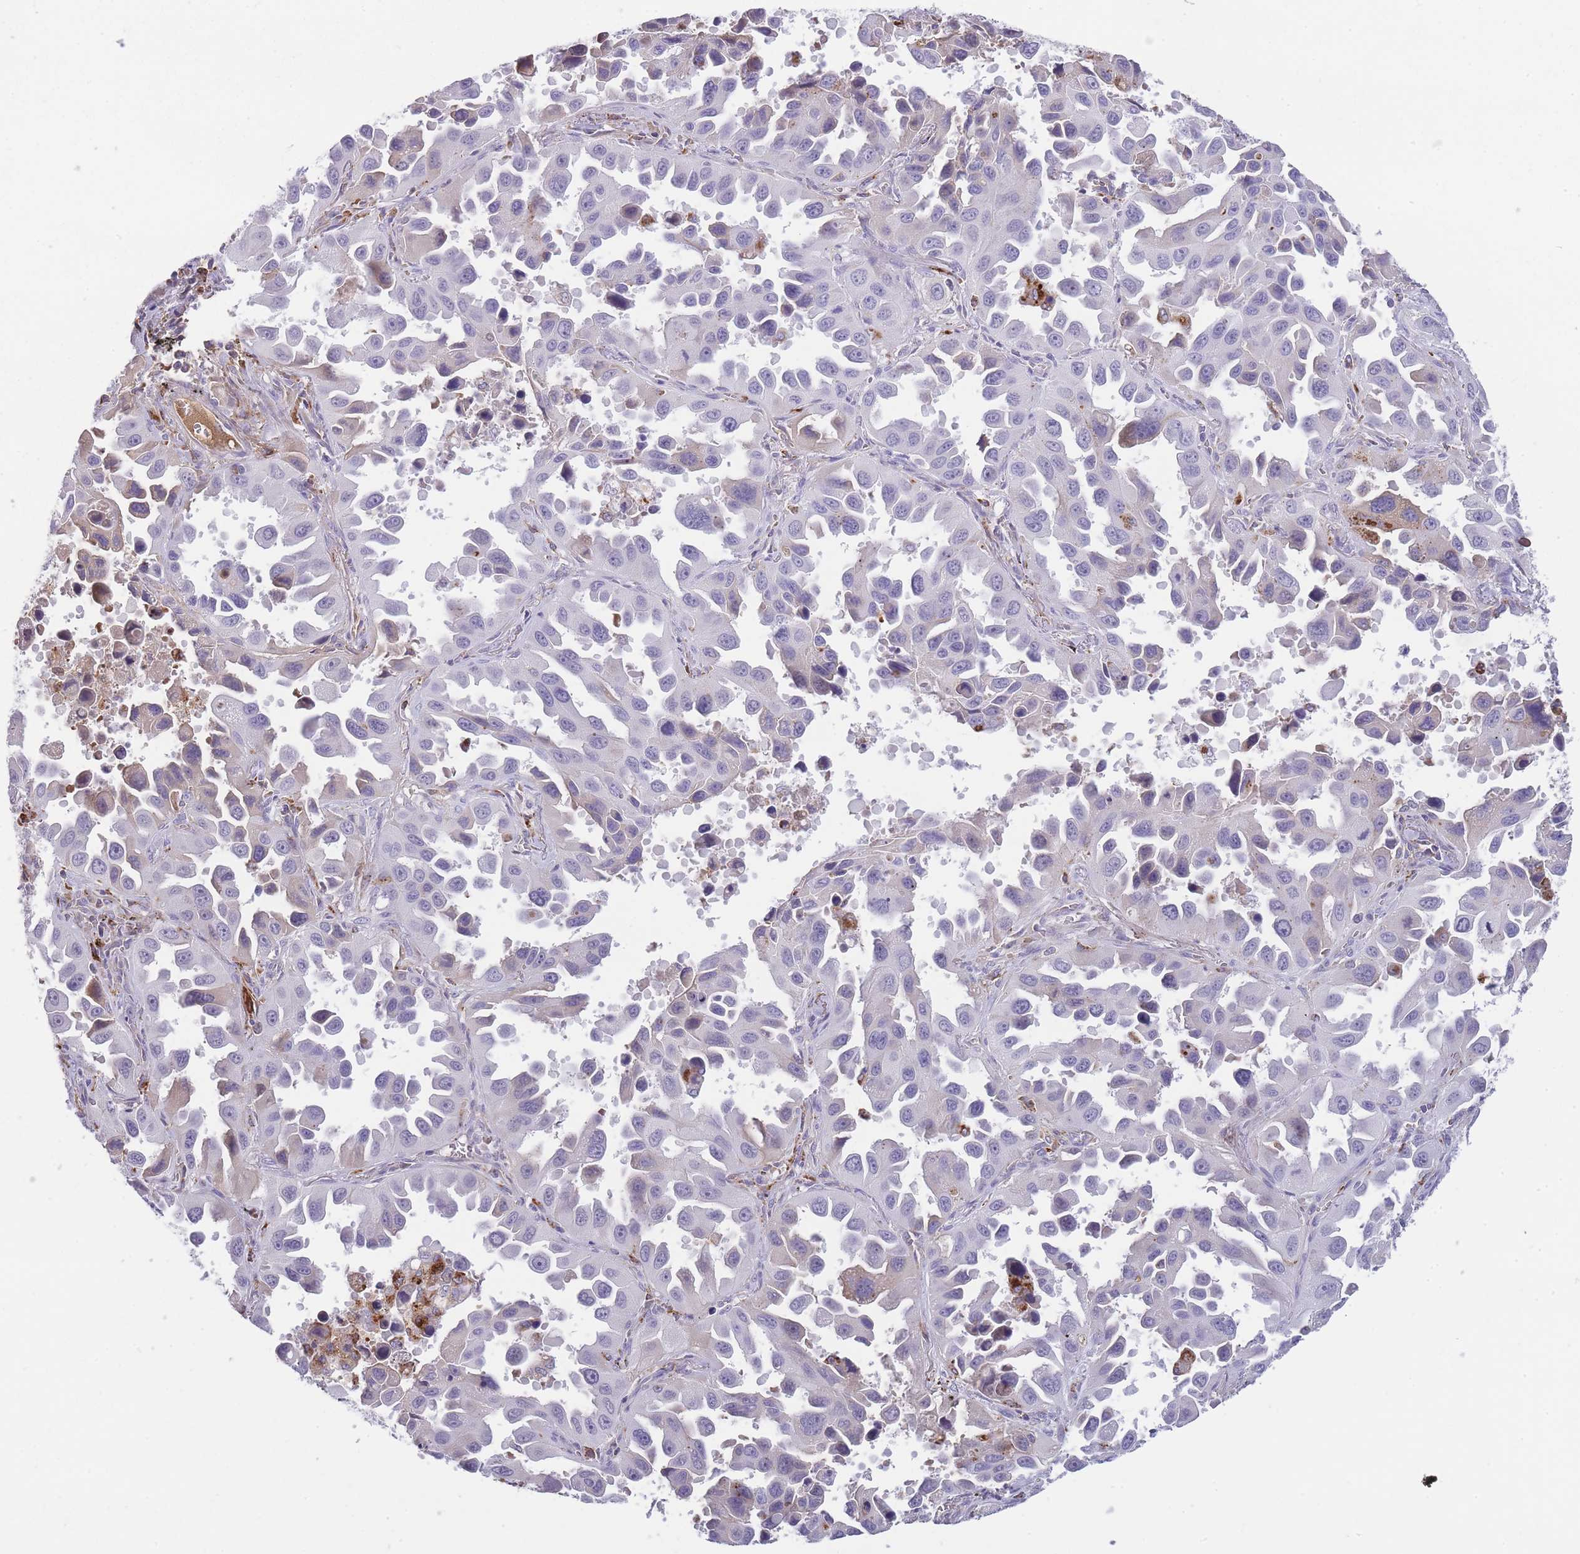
{"staining": {"intensity": "weak", "quantity": "<25%", "location": "cytoplasmic/membranous"}, "tissue": "lung cancer", "cell_type": "Tumor cells", "image_type": "cancer", "snomed": [{"axis": "morphology", "description": "Adenocarcinoma, NOS"}, {"axis": "topography", "description": "Lung"}], "caption": "Adenocarcinoma (lung) was stained to show a protein in brown. There is no significant expression in tumor cells.", "gene": "GNAT1", "patient": {"sex": "male", "age": 66}}